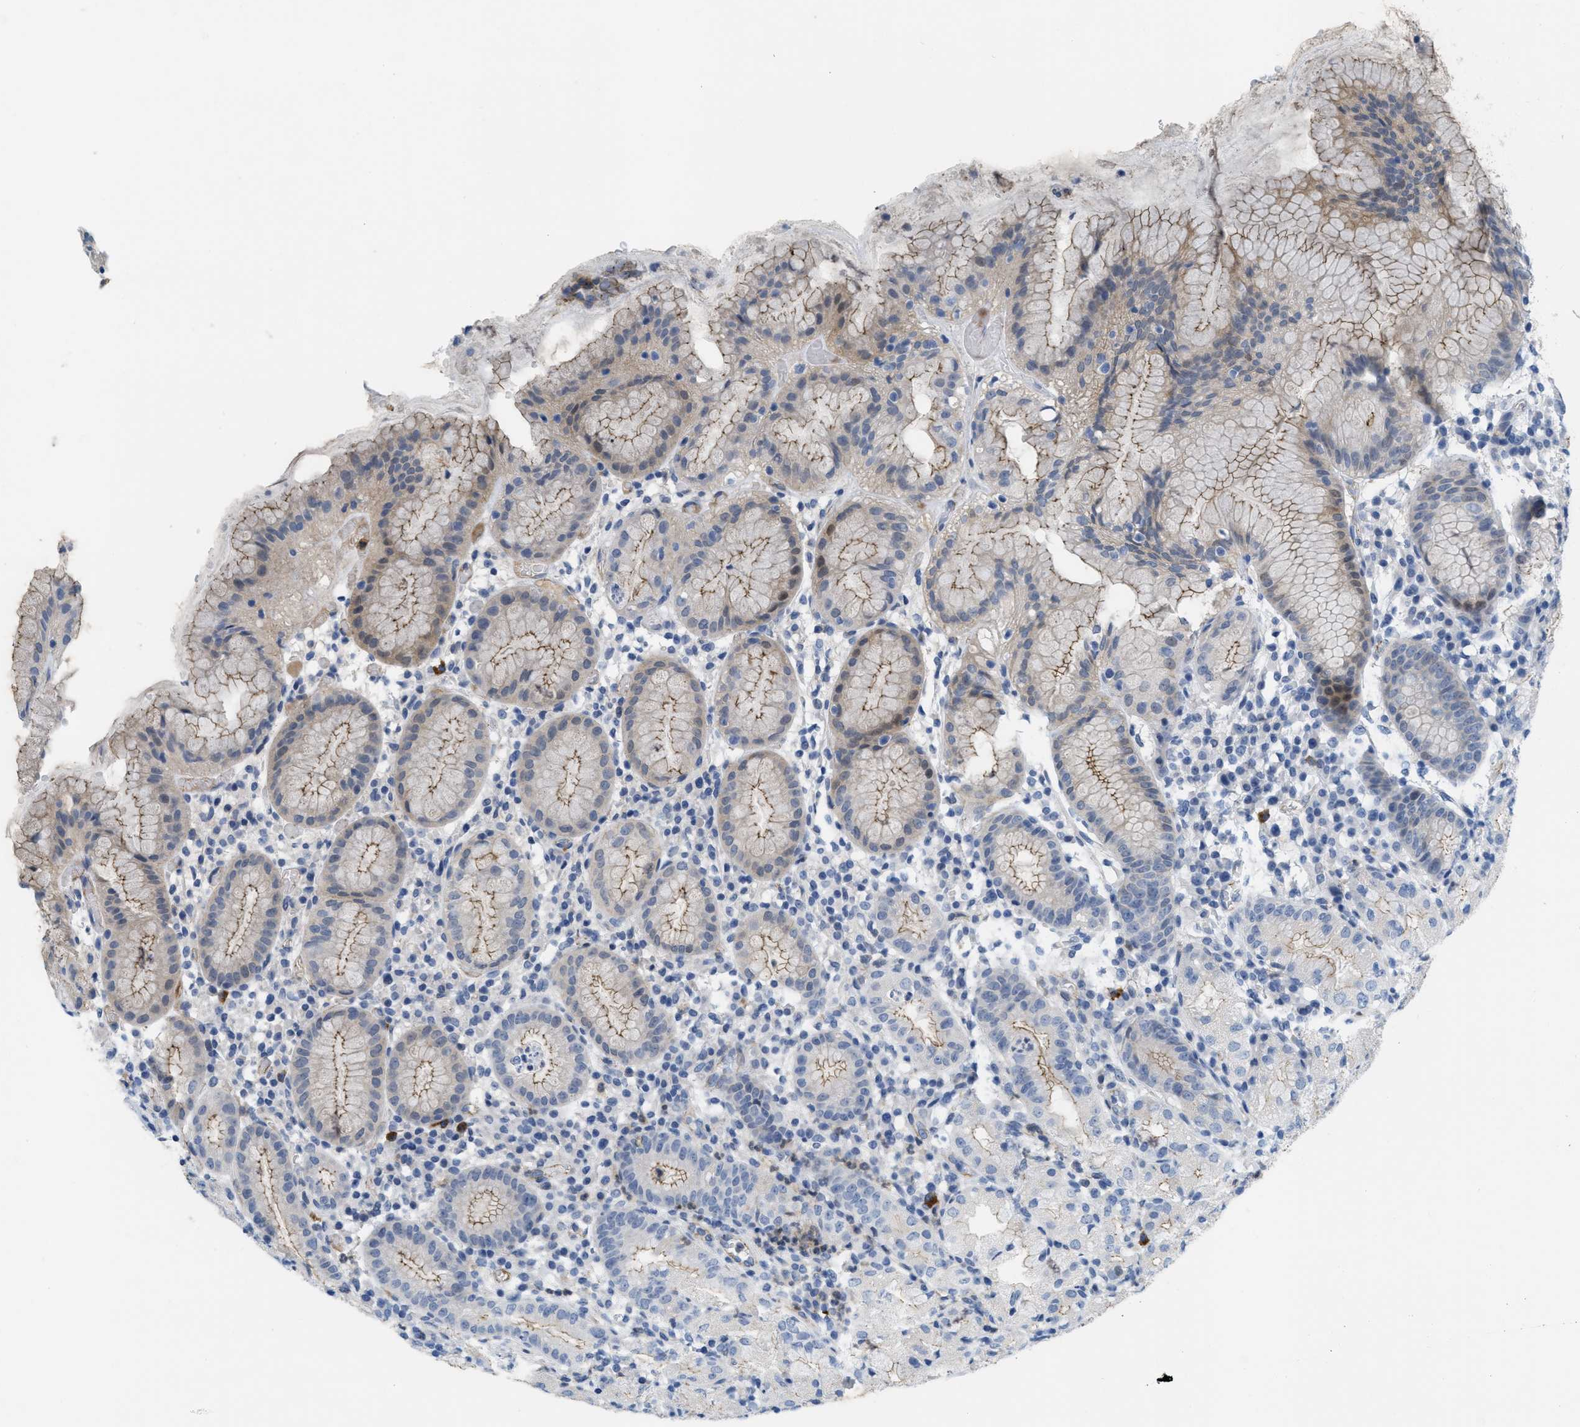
{"staining": {"intensity": "weak", "quantity": "25%-75%", "location": "cytoplasmic/membranous"}, "tissue": "stomach", "cell_type": "Glandular cells", "image_type": "normal", "snomed": [{"axis": "morphology", "description": "Normal tissue, NOS"}, {"axis": "topography", "description": "Stomach"}, {"axis": "topography", "description": "Stomach, lower"}], "caption": "Normal stomach exhibits weak cytoplasmic/membranous staining in about 25%-75% of glandular cells, visualized by immunohistochemistry. (IHC, brightfield microscopy, high magnification).", "gene": "CRB3", "patient": {"sex": "female", "age": 75}}